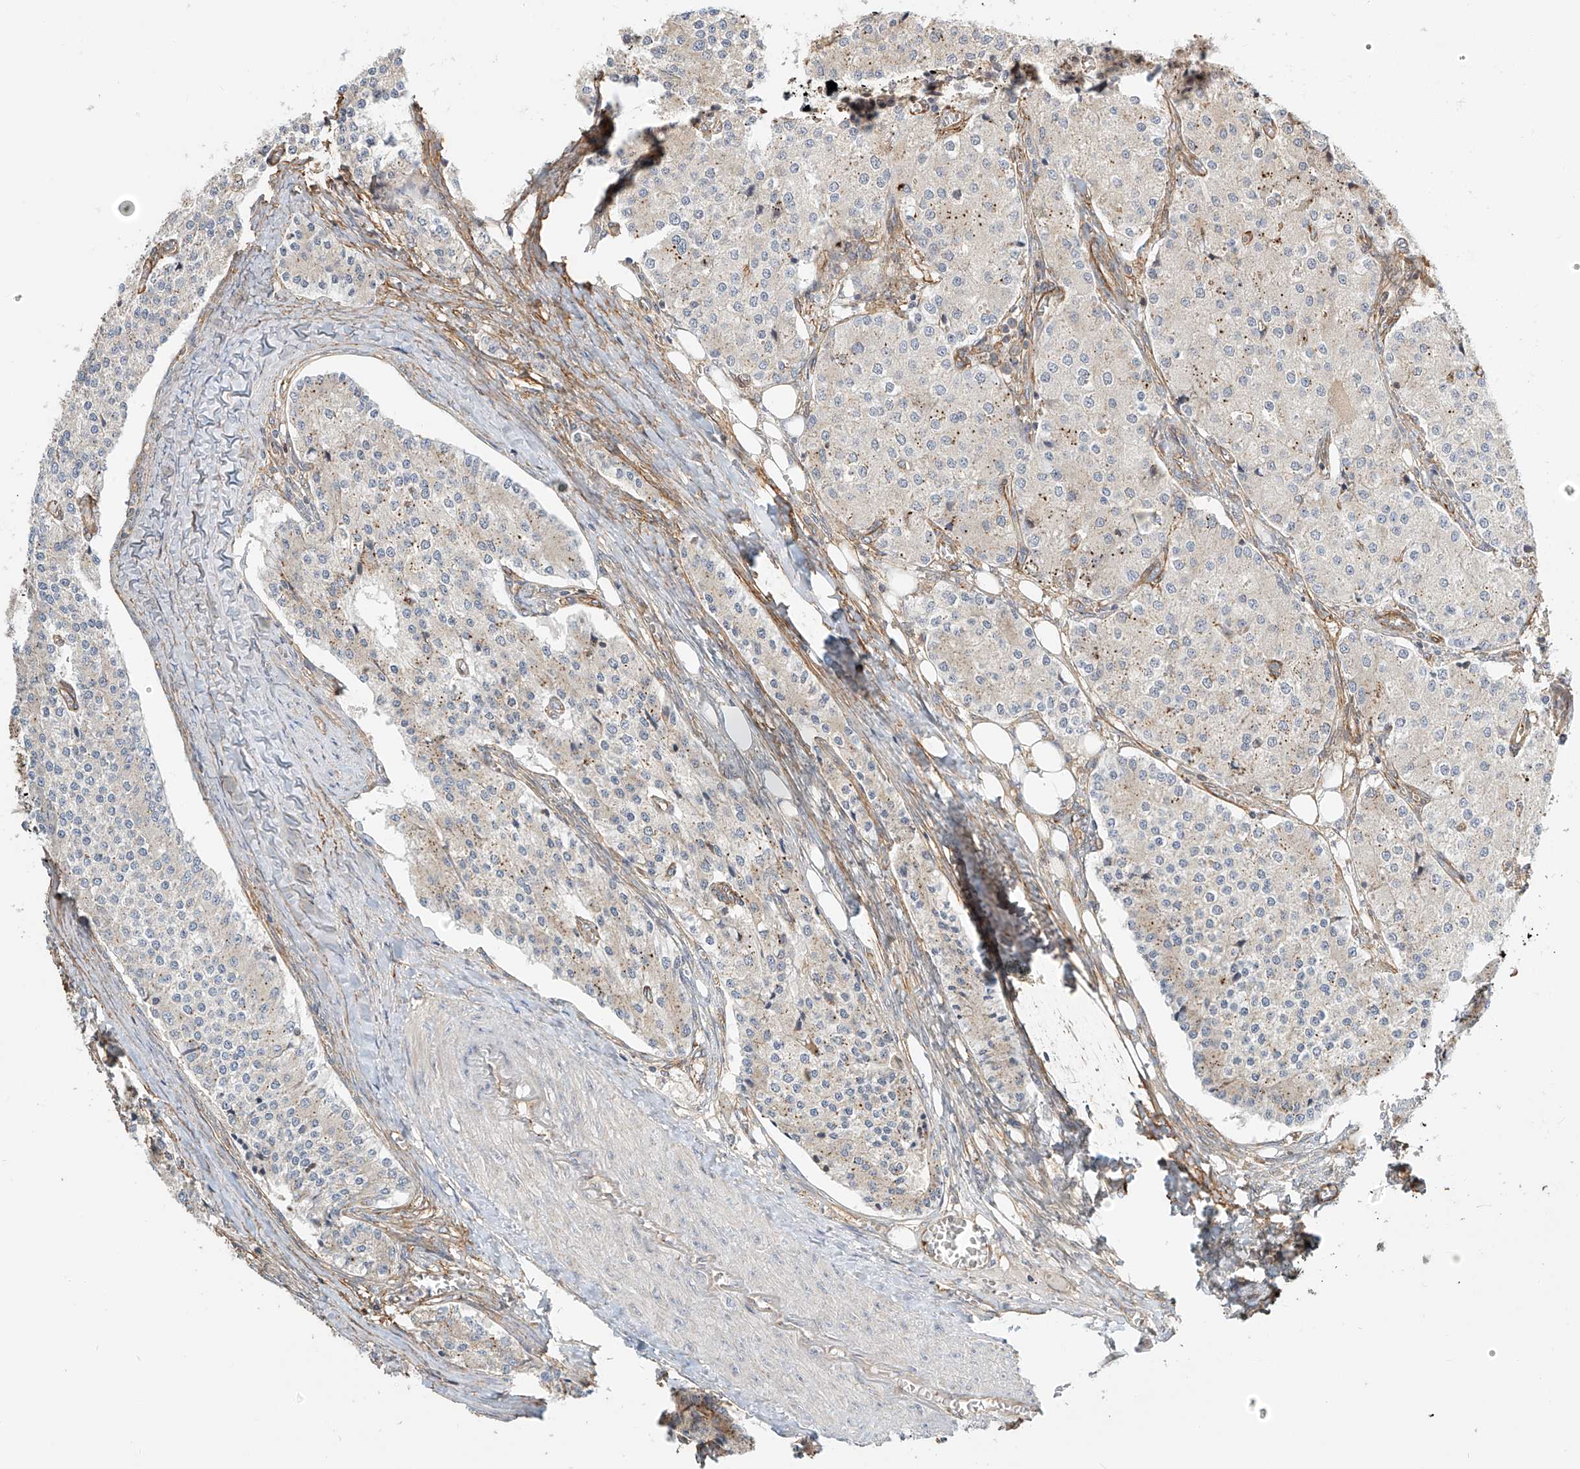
{"staining": {"intensity": "negative", "quantity": "none", "location": "none"}, "tissue": "carcinoid", "cell_type": "Tumor cells", "image_type": "cancer", "snomed": [{"axis": "morphology", "description": "Carcinoid, malignant, NOS"}, {"axis": "topography", "description": "Colon"}], "caption": "Immunohistochemistry of carcinoid exhibits no expression in tumor cells.", "gene": "CSMD3", "patient": {"sex": "female", "age": 52}}